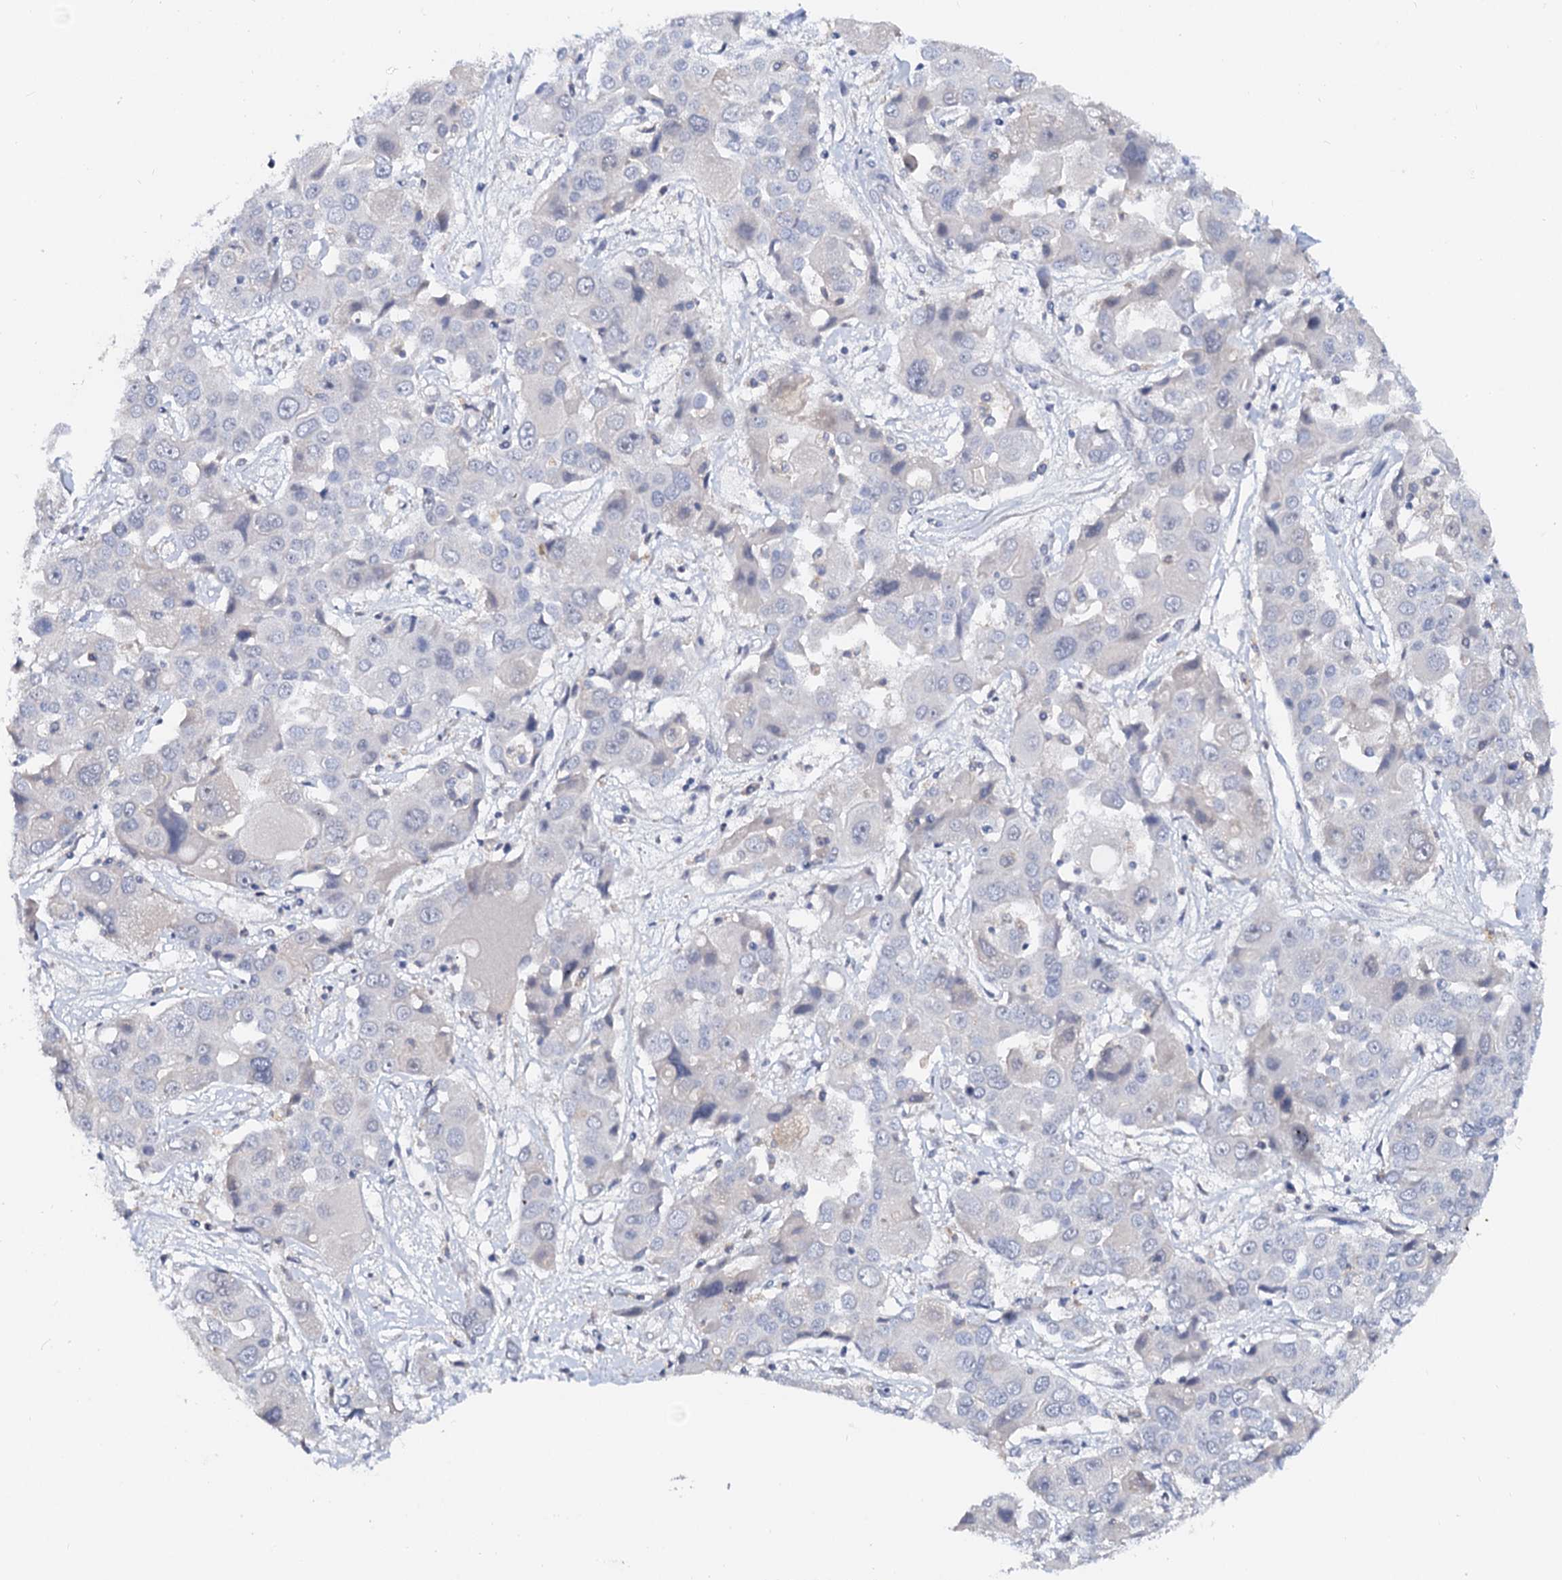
{"staining": {"intensity": "negative", "quantity": "none", "location": "none"}, "tissue": "liver cancer", "cell_type": "Tumor cells", "image_type": "cancer", "snomed": [{"axis": "morphology", "description": "Cholangiocarcinoma"}, {"axis": "topography", "description": "Liver"}], "caption": "Tumor cells show no significant protein expression in liver cholangiocarcinoma. (DAB (3,3'-diaminobenzidine) IHC visualized using brightfield microscopy, high magnification).", "gene": "NALF1", "patient": {"sex": "male", "age": 67}}